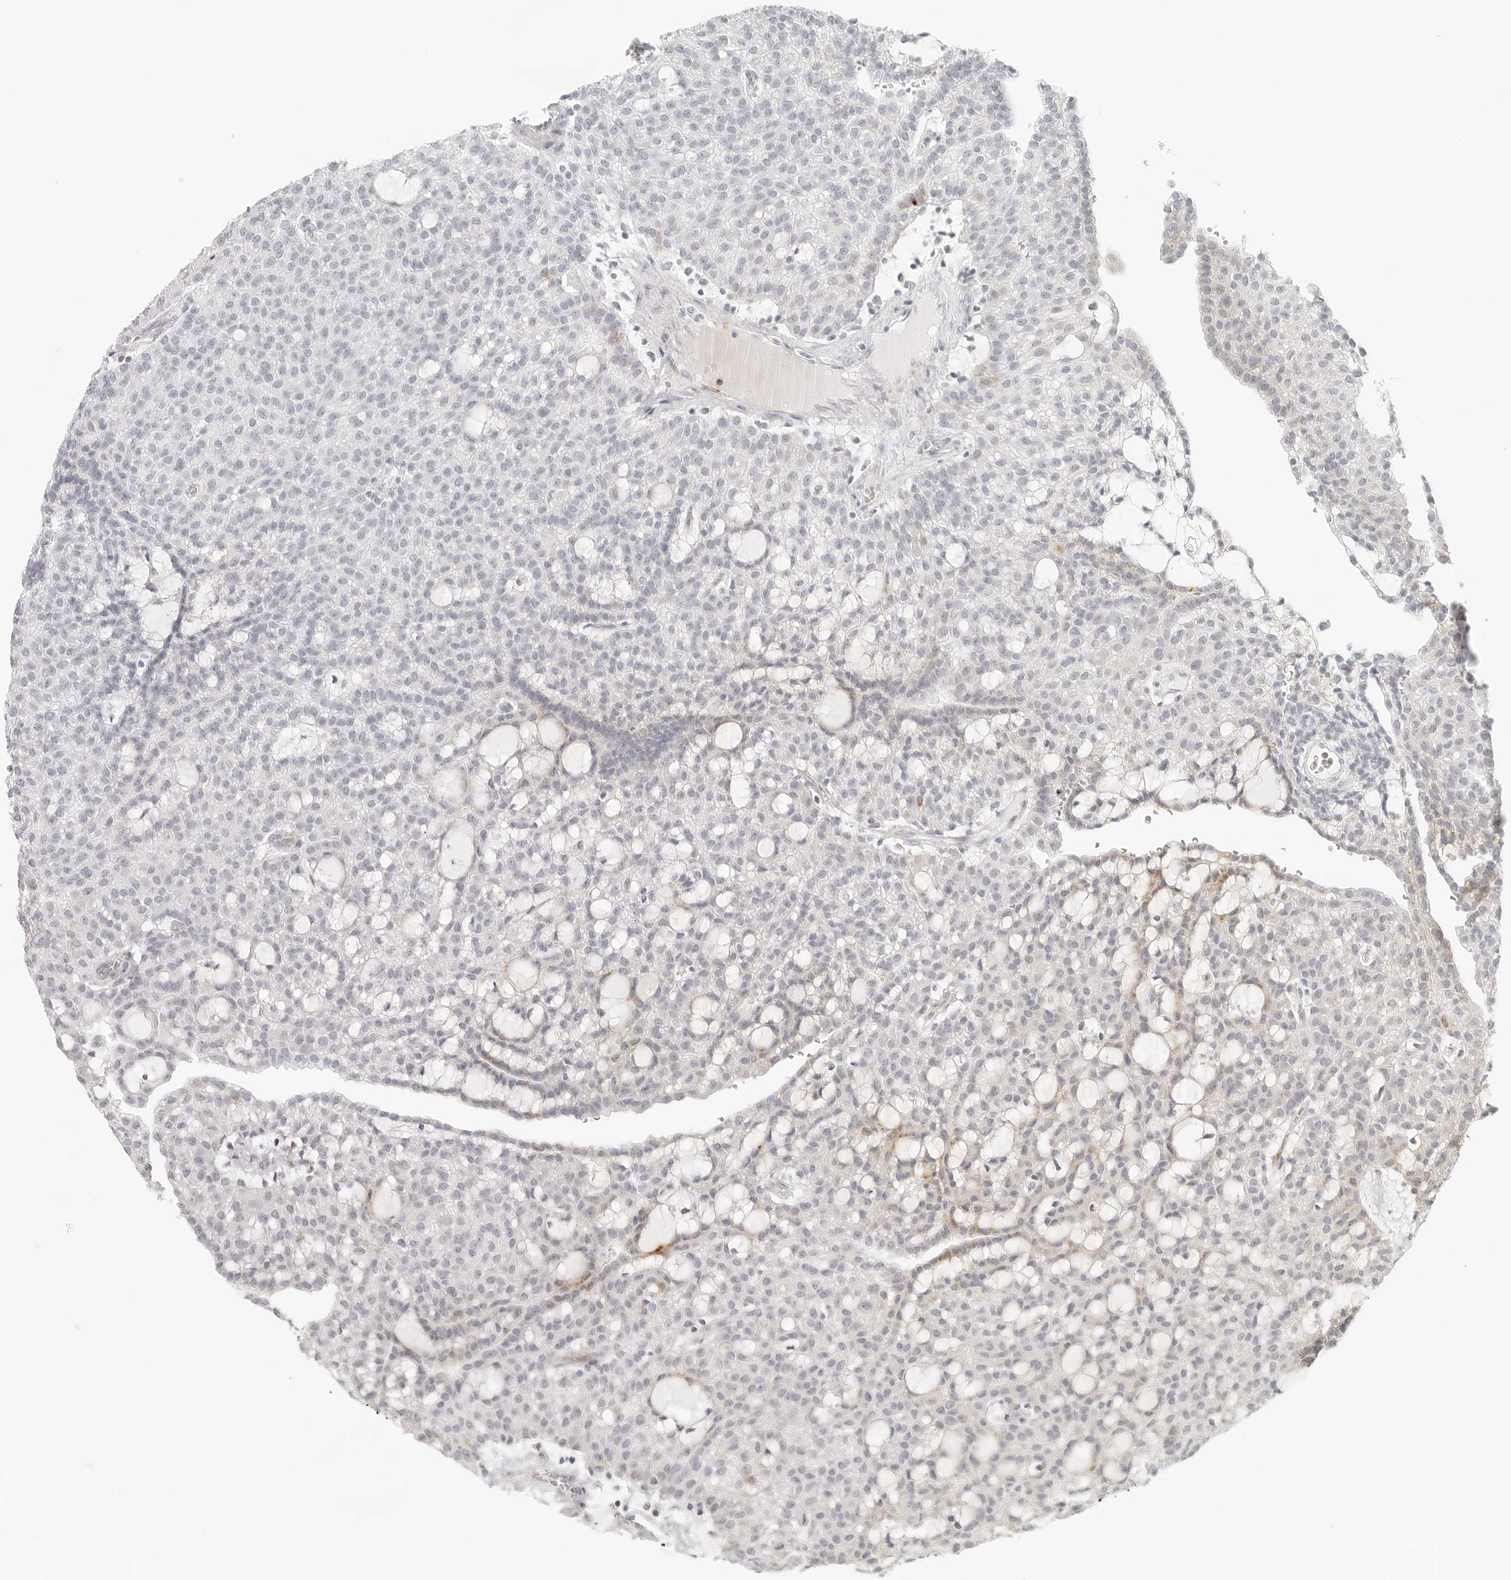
{"staining": {"intensity": "negative", "quantity": "none", "location": "none"}, "tissue": "renal cancer", "cell_type": "Tumor cells", "image_type": "cancer", "snomed": [{"axis": "morphology", "description": "Adenocarcinoma, NOS"}, {"axis": "topography", "description": "Kidney"}], "caption": "IHC micrograph of neoplastic tissue: renal cancer stained with DAB (3,3'-diaminobenzidine) exhibits no significant protein staining in tumor cells. (DAB (3,3'-diaminobenzidine) IHC with hematoxylin counter stain).", "gene": "RPS6KC1", "patient": {"sex": "male", "age": 63}}